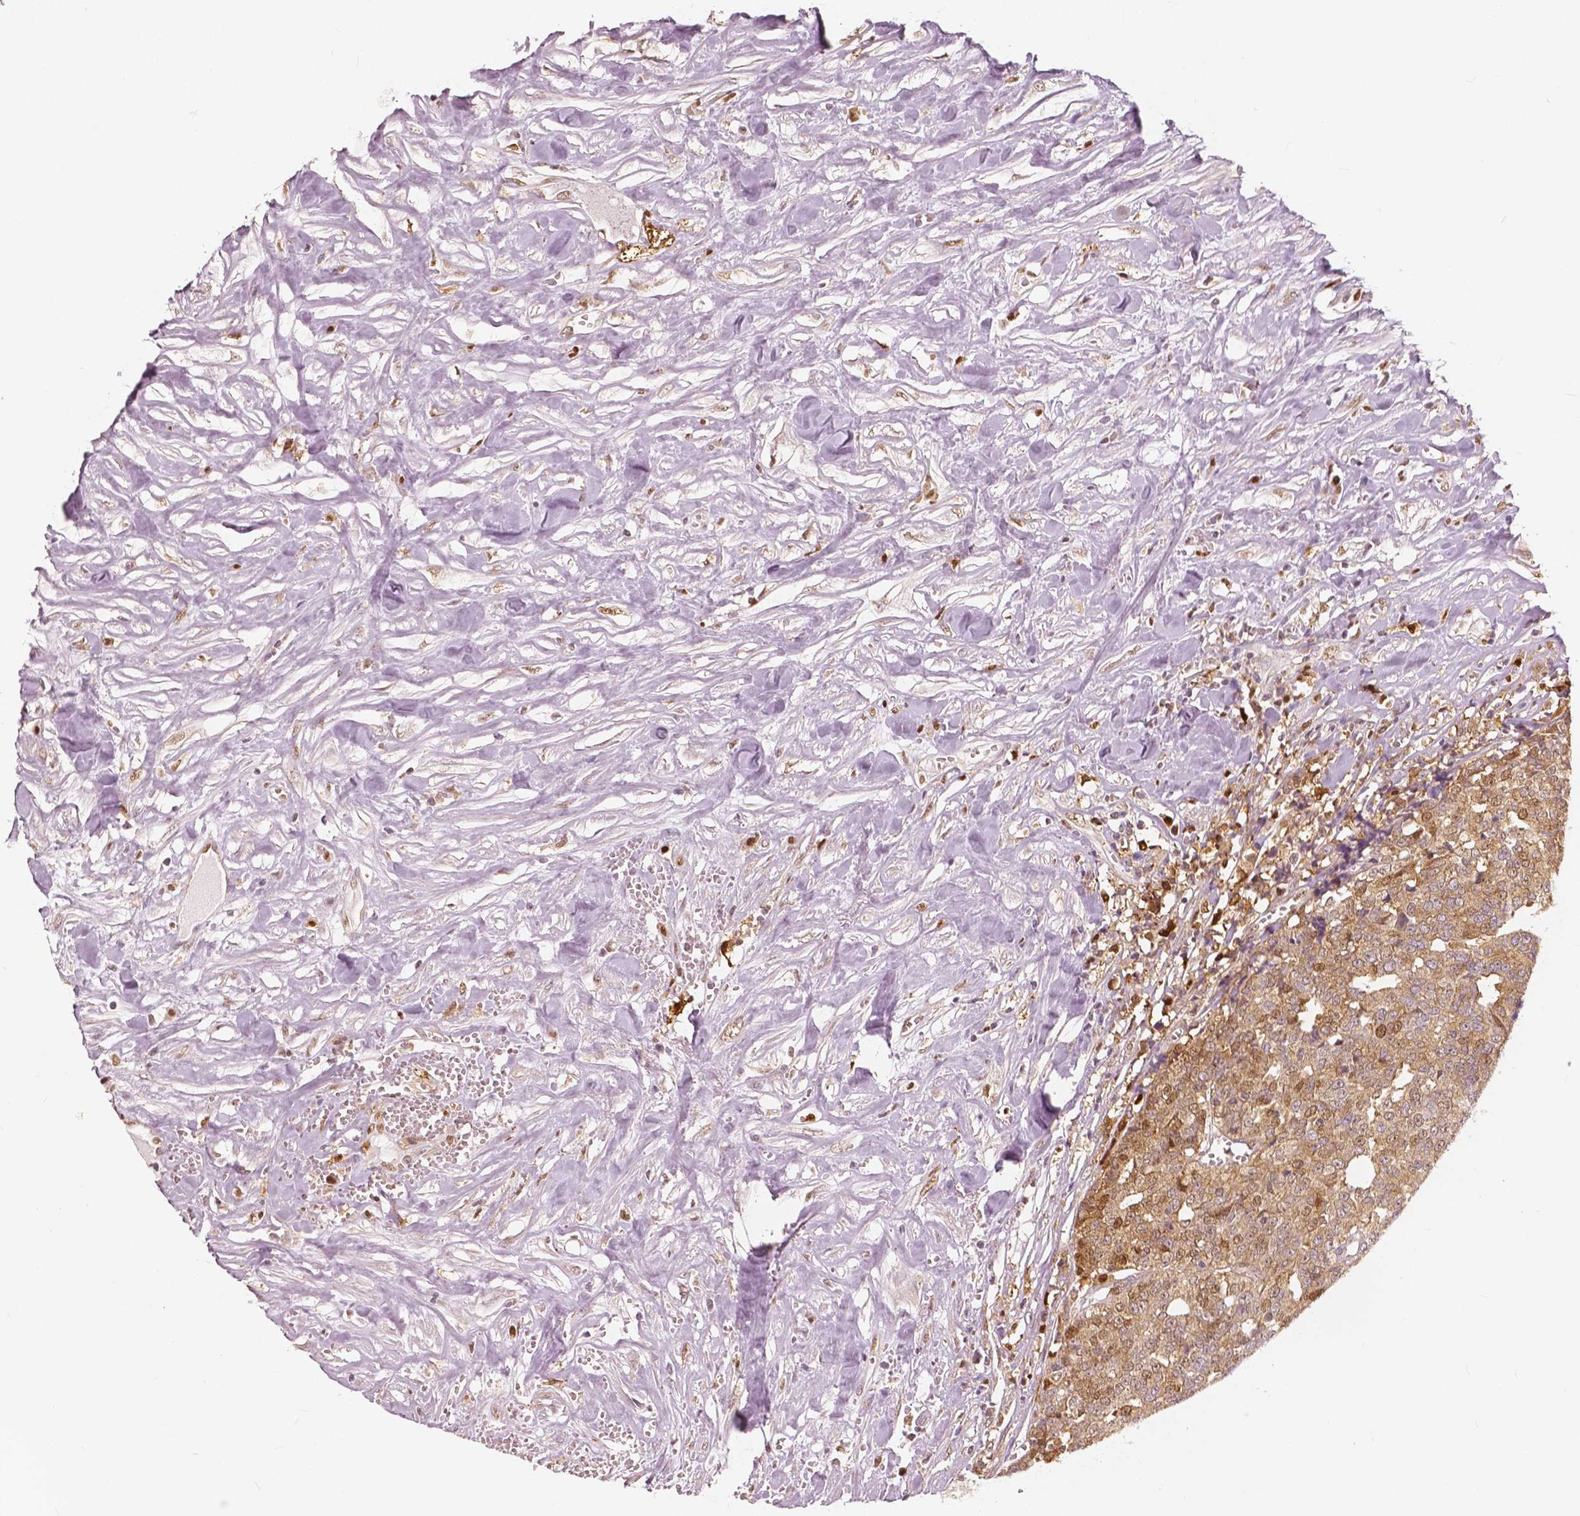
{"staining": {"intensity": "moderate", "quantity": ">75%", "location": "cytoplasmic/membranous,nuclear"}, "tissue": "prostate cancer", "cell_type": "Tumor cells", "image_type": "cancer", "snomed": [{"axis": "morphology", "description": "Adenocarcinoma, High grade"}, {"axis": "topography", "description": "Prostate and seminal vesicle, NOS"}], "caption": "A high-resolution photomicrograph shows immunohistochemistry staining of prostate high-grade adenocarcinoma, which displays moderate cytoplasmic/membranous and nuclear positivity in approximately >75% of tumor cells. The staining is performed using DAB (3,3'-diaminobenzidine) brown chromogen to label protein expression. The nuclei are counter-stained blue using hematoxylin.", "gene": "SQSTM1", "patient": {"sex": "male", "age": 60}}